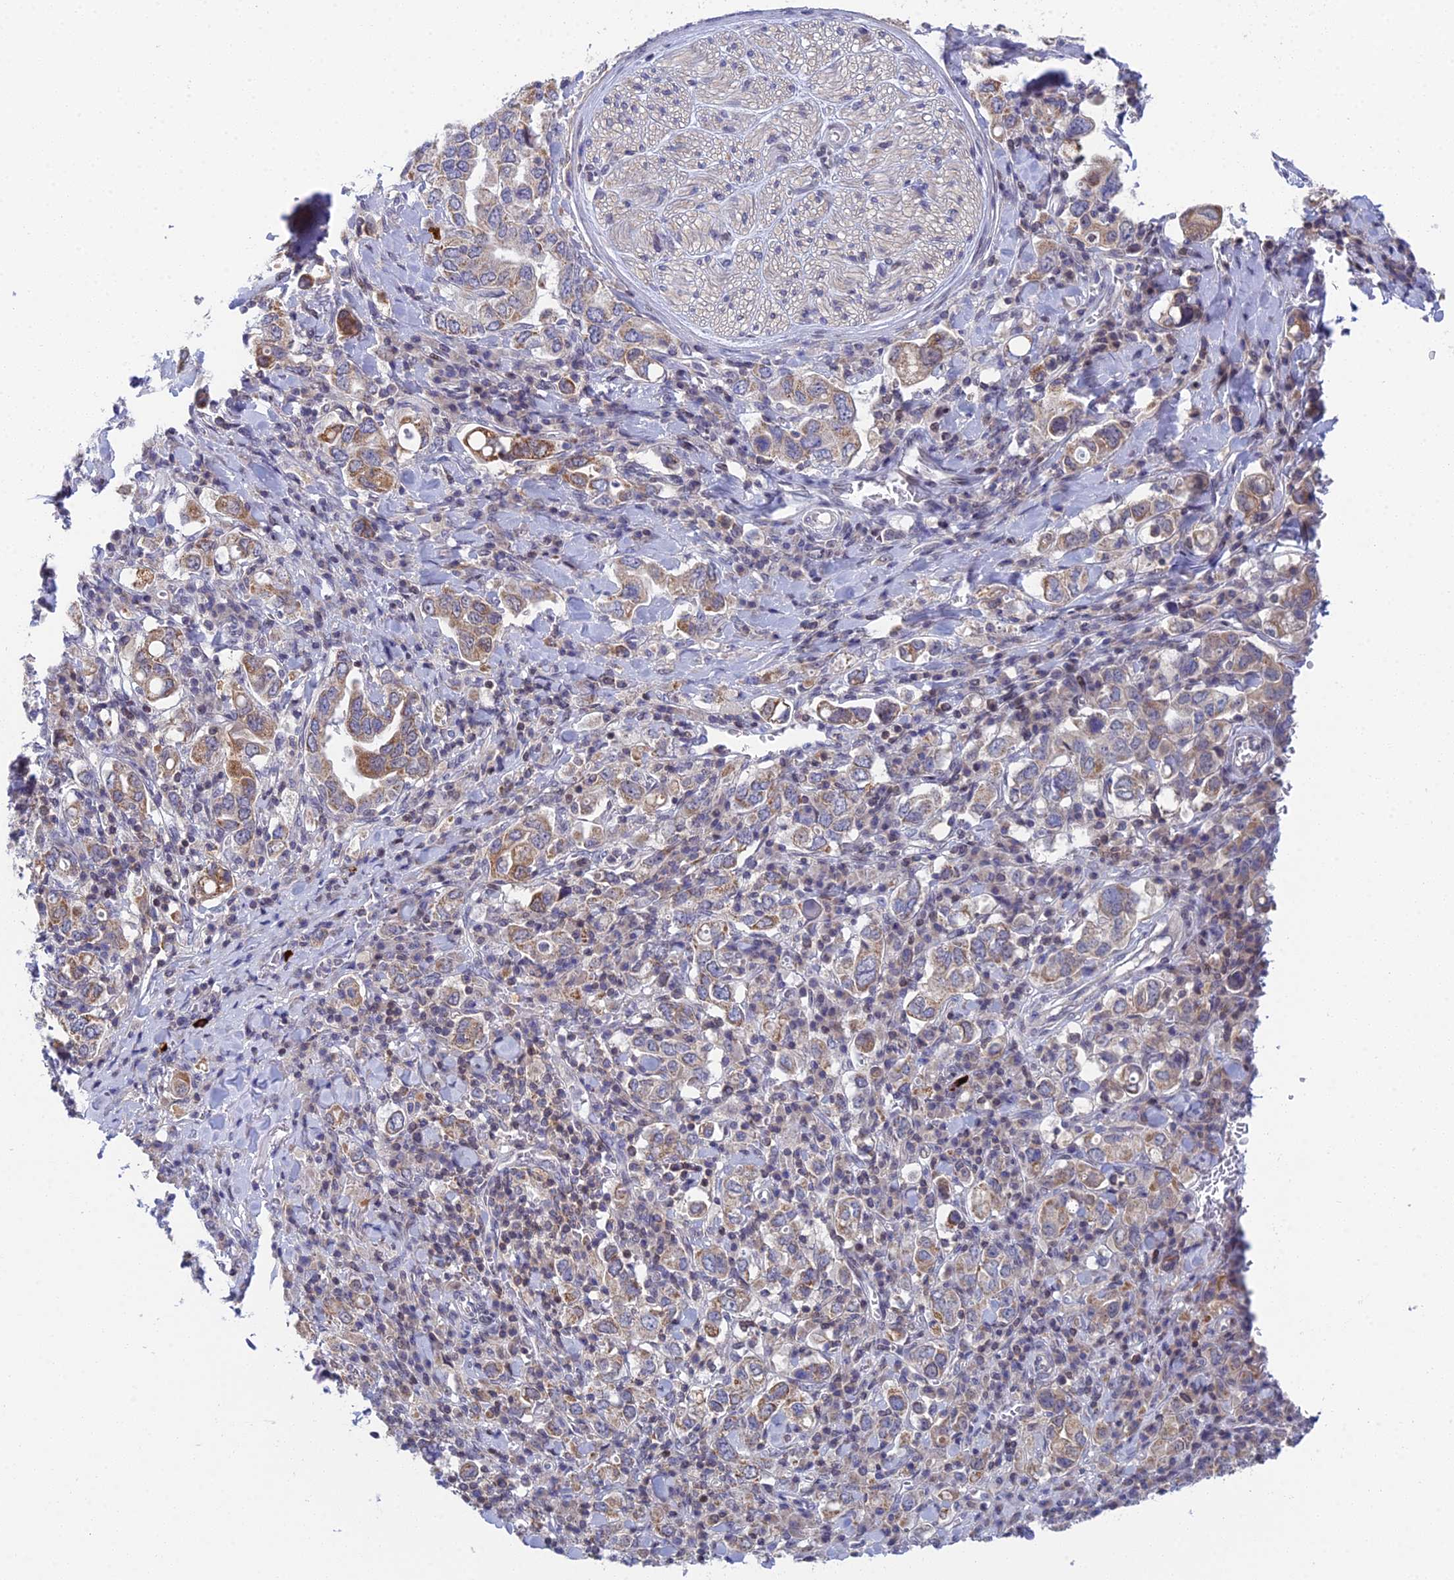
{"staining": {"intensity": "moderate", "quantity": ">75%", "location": "cytoplasmic/membranous"}, "tissue": "stomach cancer", "cell_type": "Tumor cells", "image_type": "cancer", "snomed": [{"axis": "morphology", "description": "Adenocarcinoma, NOS"}, {"axis": "topography", "description": "Stomach, upper"}], "caption": "Immunohistochemistry (IHC) of stomach cancer (adenocarcinoma) reveals medium levels of moderate cytoplasmic/membranous positivity in approximately >75% of tumor cells. (Brightfield microscopy of DAB IHC at high magnification).", "gene": "ELOA2", "patient": {"sex": "male", "age": 62}}